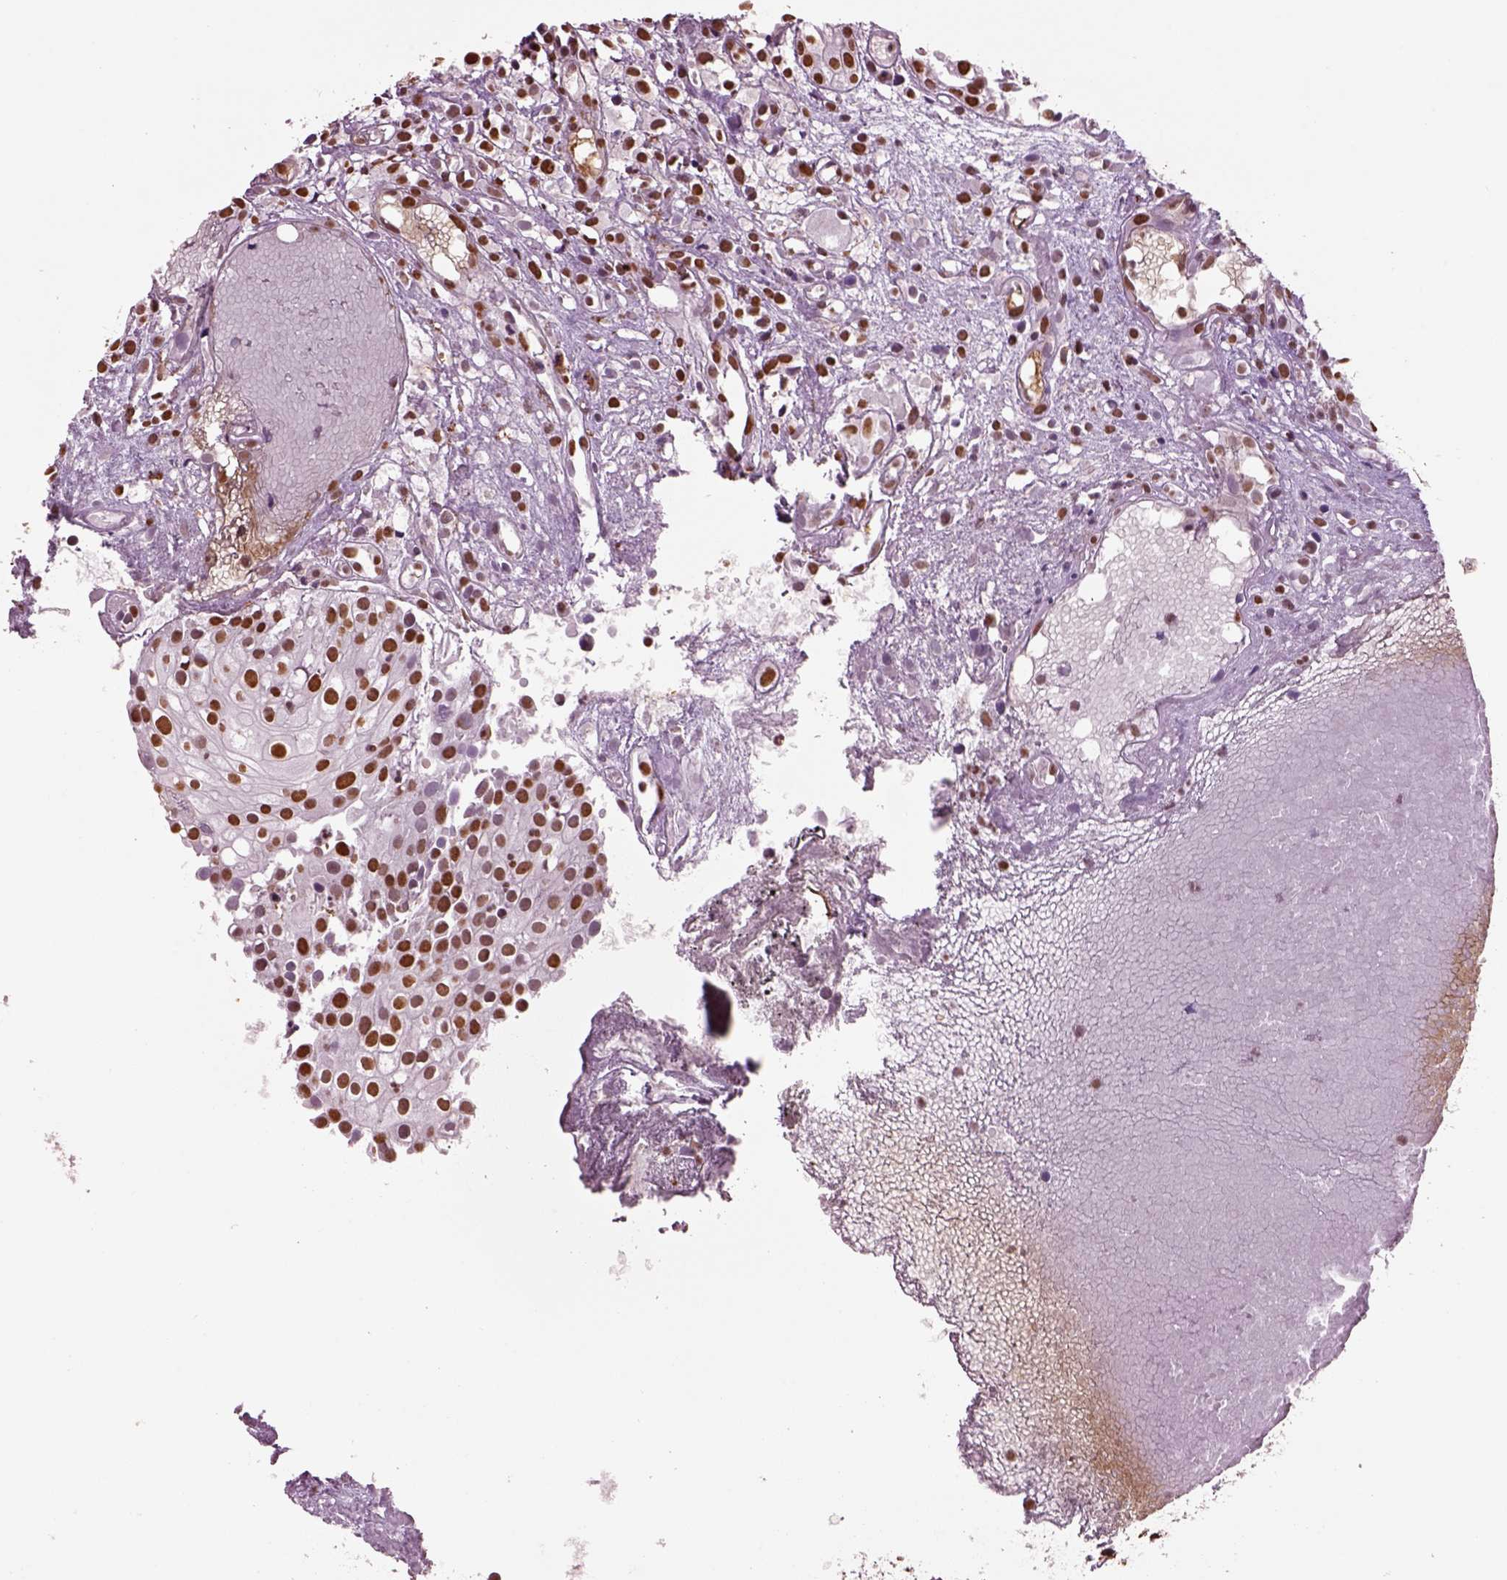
{"staining": {"intensity": "strong", "quantity": ">75%", "location": "nuclear"}, "tissue": "prostate cancer", "cell_type": "Tumor cells", "image_type": "cancer", "snomed": [{"axis": "morphology", "description": "Adenocarcinoma, High grade"}, {"axis": "topography", "description": "Prostate"}], "caption": "Protein expression analysis of human prostate high-grade adenocarcinoma reveals strong nuclear positivity in approximately >75% of tumor cells.", "gene": "DDX3X", "patient": {"sex": "male", "age": 79}}